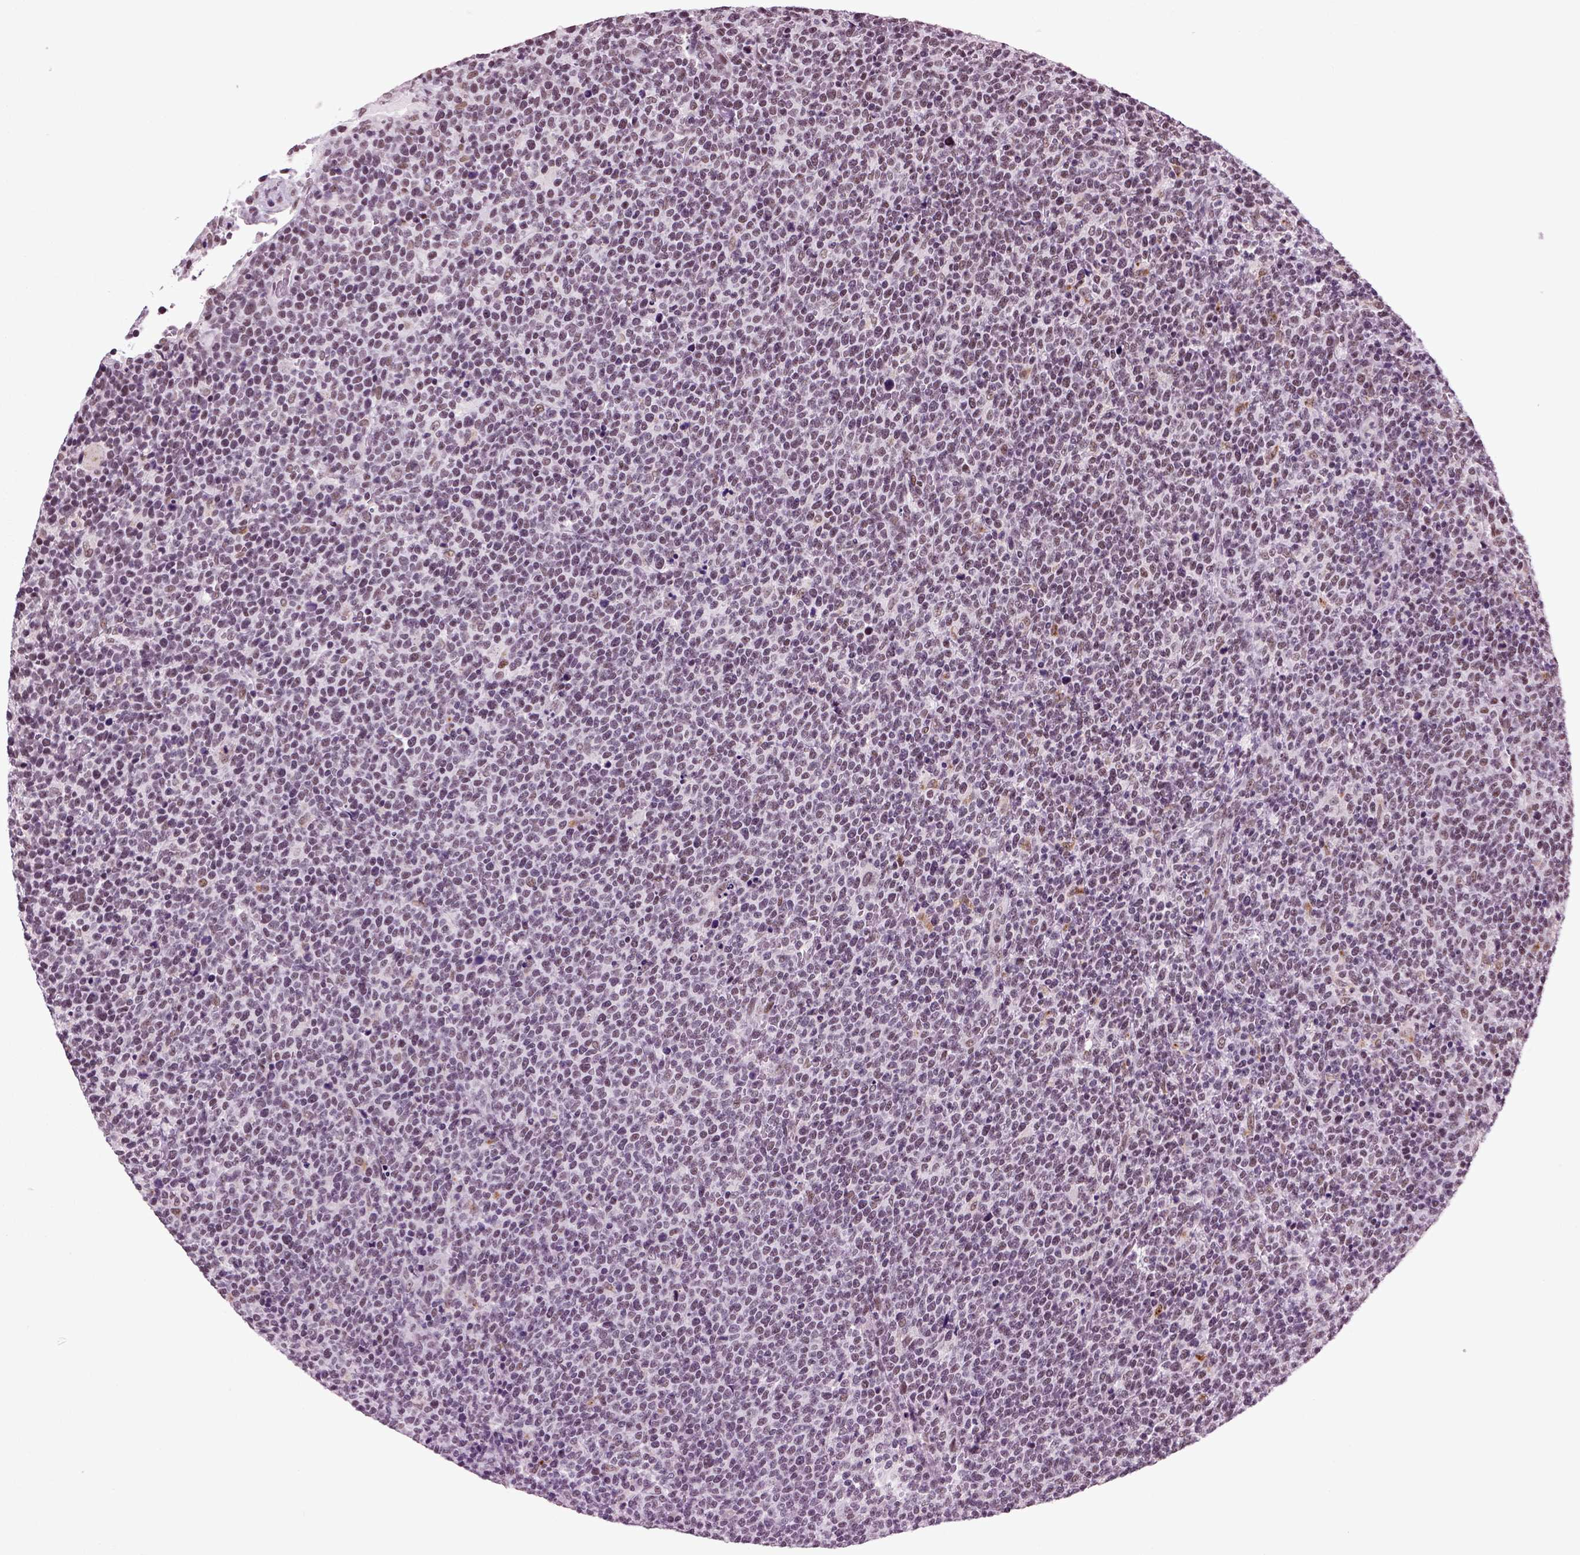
{"staining": {"intensity": "negative", "quantity": "none", "location": "none"}, "tissue": "lymphoma", "cell_type": "Tumor cells", "image_type": "cancer", "snomed": [{"axis": "morphology", "description": "Malignant lymphoma, non-Hodgkin's type, High grade"}, {"axis": "topography", "description": "Lymph node"}], "caption": "Immunohistochemistry (IHC) micrograph of neoplastic tissue: human lymphoma stained with DAB displays no significant protein expression in tumor cells. Brightfield microscopy of IHC stained with DAB (3,3'-diaminobenzidine) (brown) and hematoxylin (blue), captured at high magnification.", "gene": "RCOR3", "patient": {"sex": "male", "age": 61}}